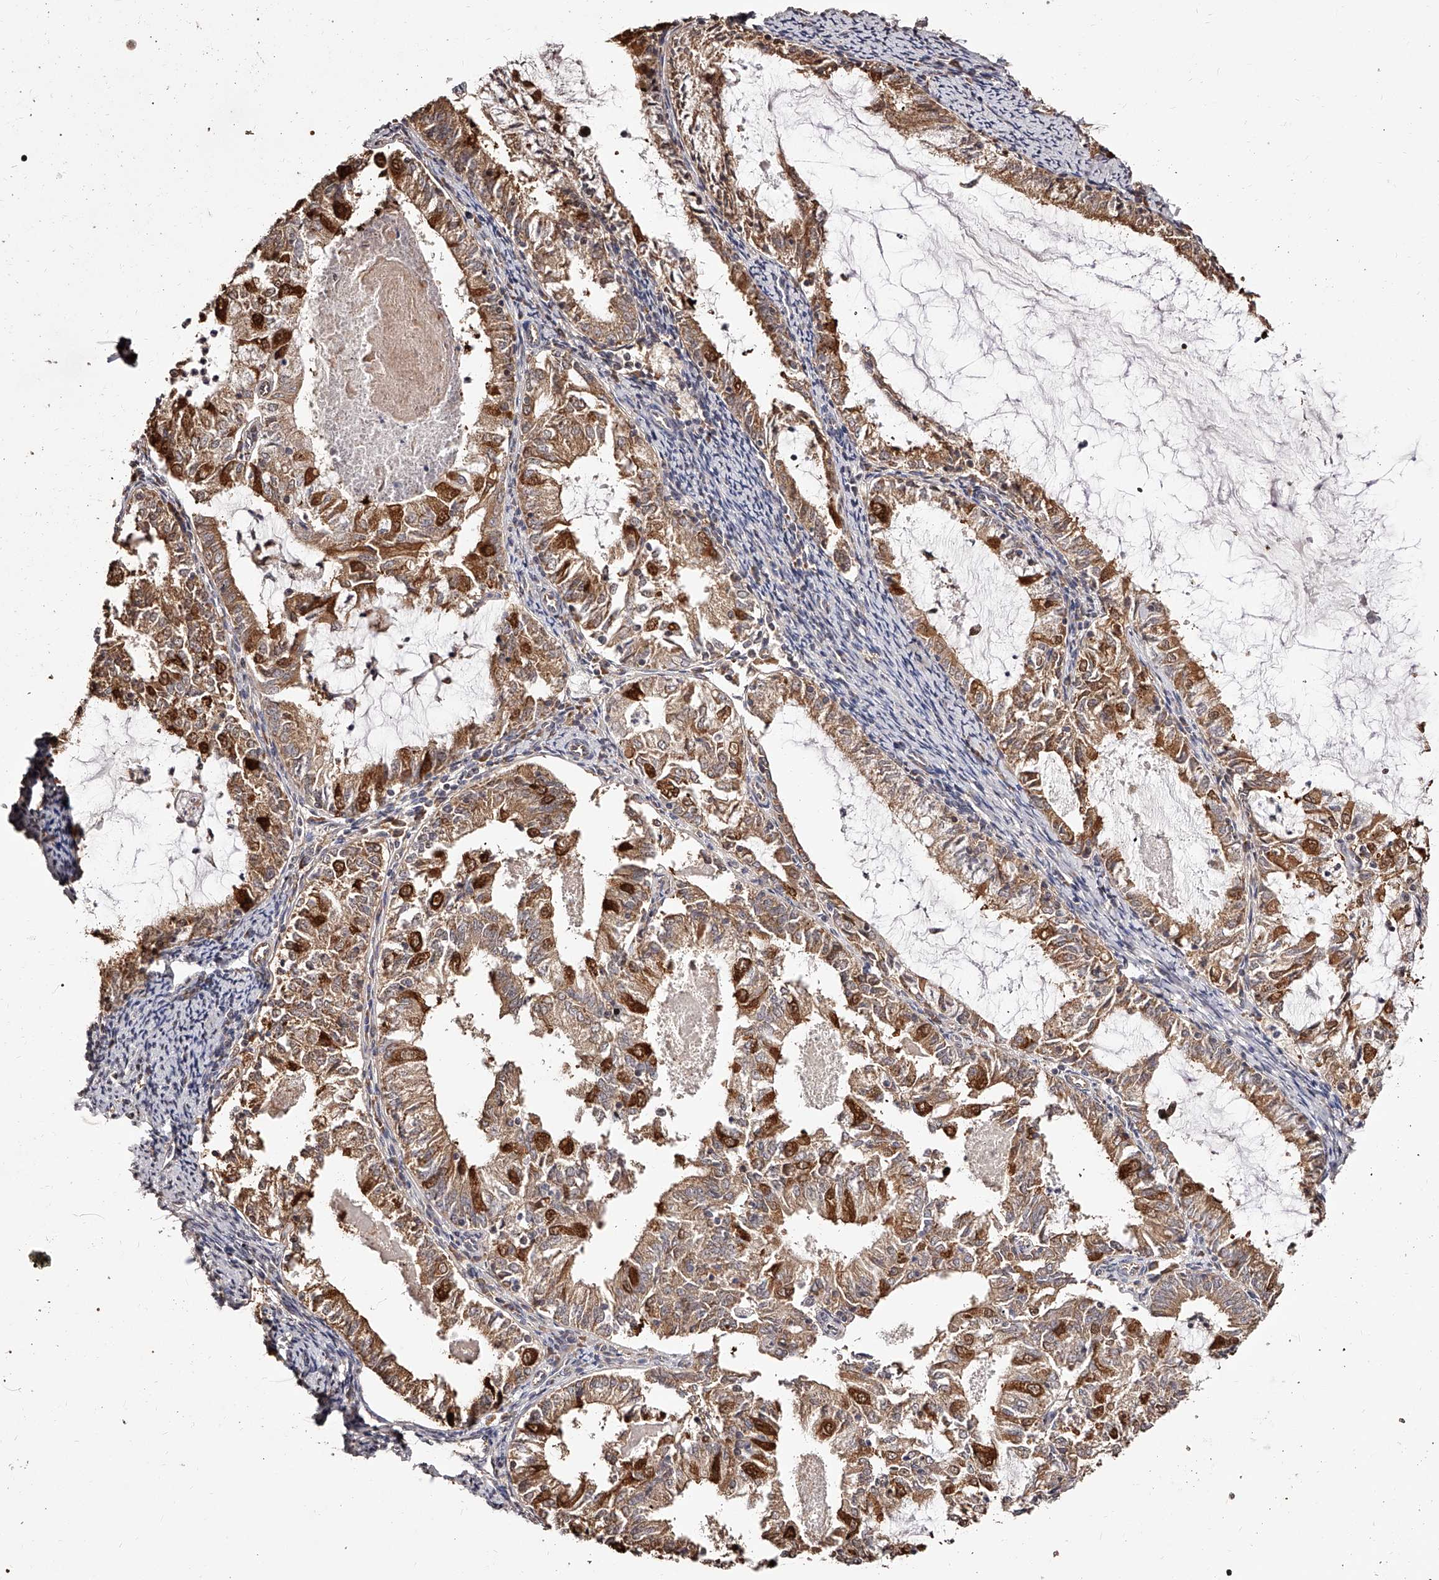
{"staining": {"intensity": "moderate", "quantity": ">75%", "location": "cytoplasmic/membranous"}, "tissue": "endometrial cancer", "cell_type": "Tumor cells", "image_type": "cancer", "snomed": [{"axis": "morphology", "description": "Adenocarcinoma, NOS"}, {"axis": "topography", "description": "Endometrium"}], "caption": "Endometrial cancer (adenocarcinoma) stained for a protein (brown) demonstrates moderate cytoplasmic/membranous positive expression in about >75% of tumor cells.", "gene": "ZNF582", "patient": {"sex": "female", "age": 57}}